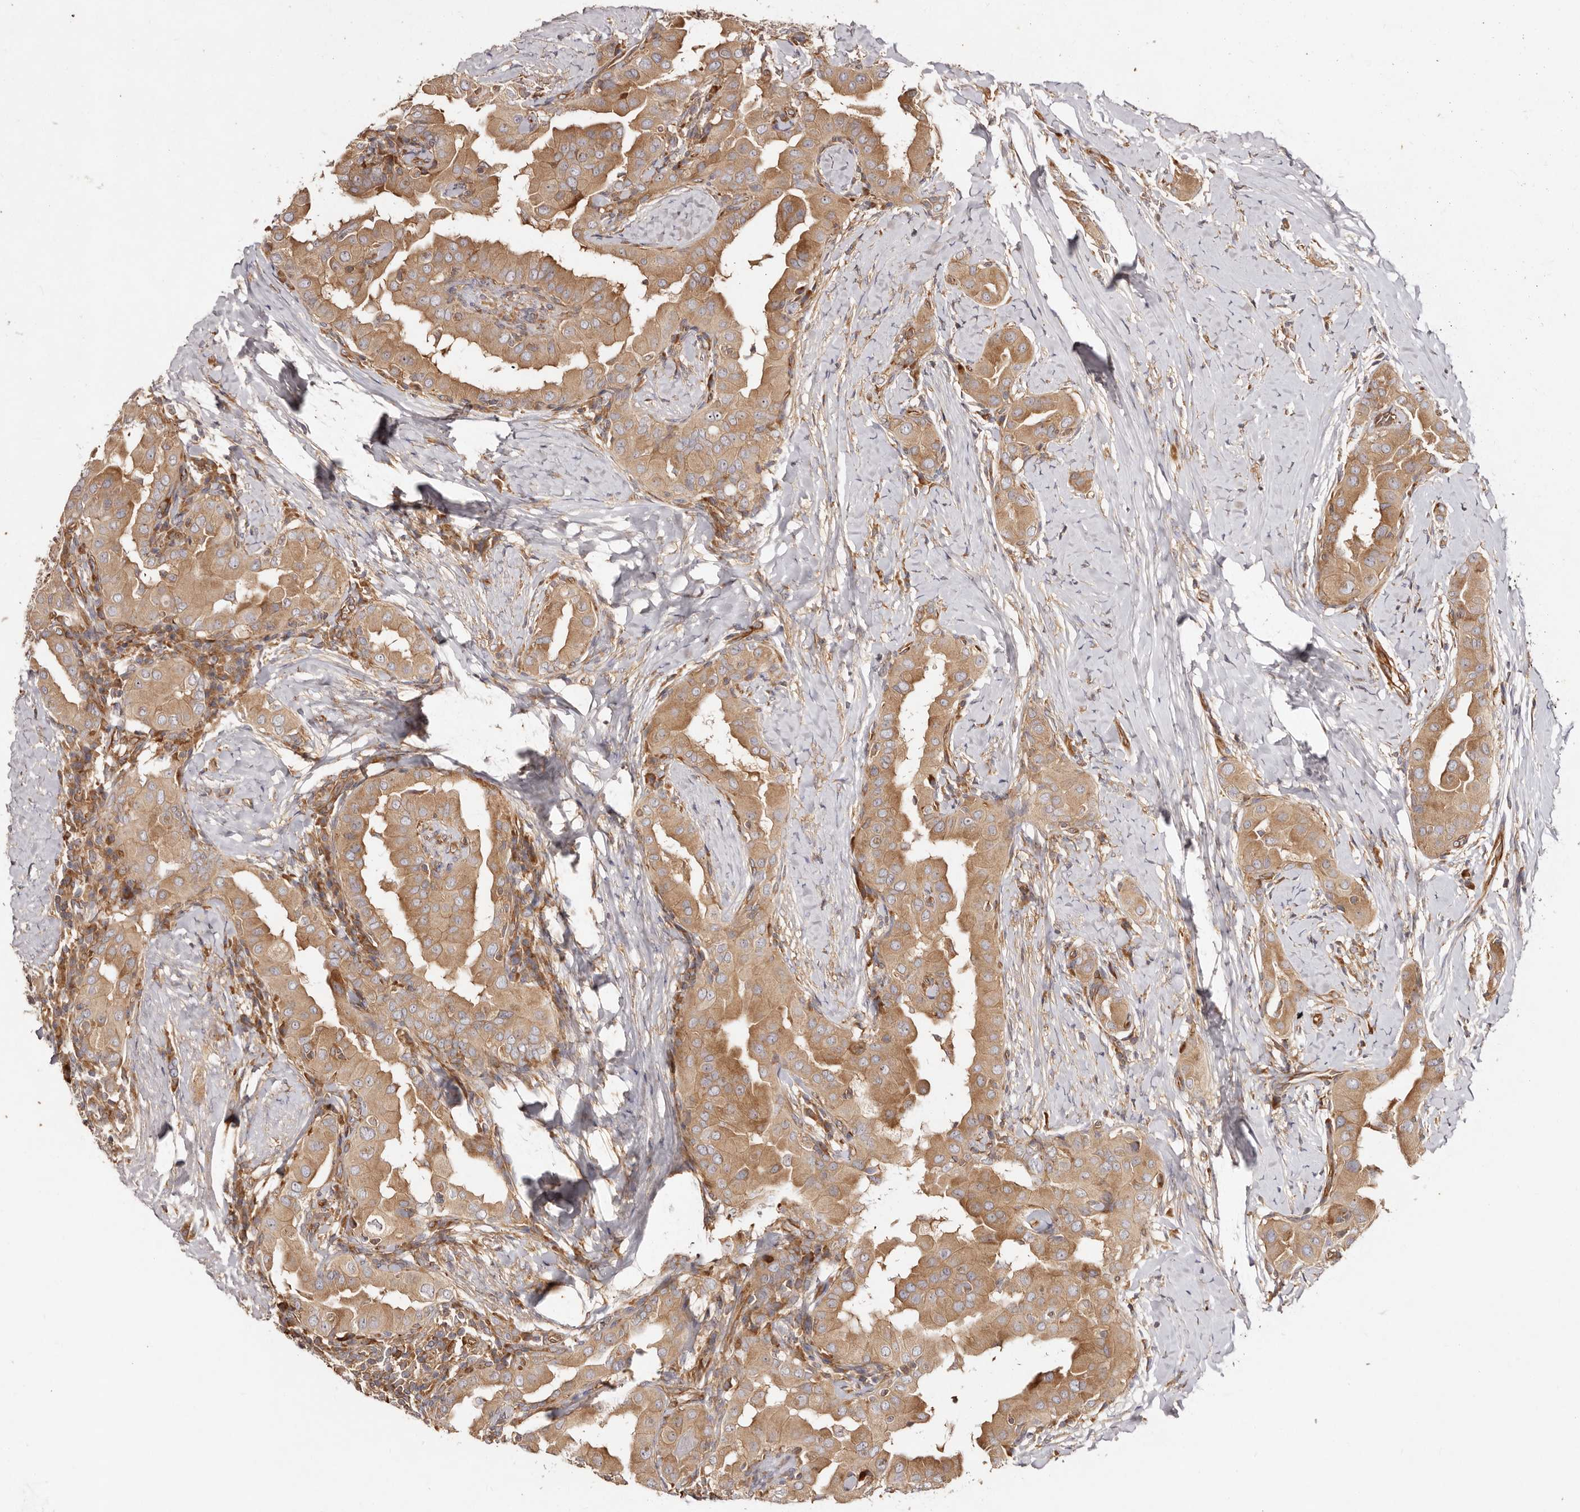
{"staining": {"intensity": "moderate", "quantity": ">75%", "location": "cytoplasmic/membranous"}, "tissue": "thyroid cancer", "cell_type": "Tumor cells", "image_type": "cancer", "snomed": [{"axis": "morphology", "description": "Papillary adenocarcinoma, NOS"}, {"axis": "topography", "description": "Thyroid gland"}], "caption": "Protein staining by immunohistochemistry shows moderate cytoplasmic/membranous positivity in about >75% of tumor cells in papillary adenocarcinoma (thyroid).", "gene": "RPS6", "patient": {"sex": "male", "age": 33}}